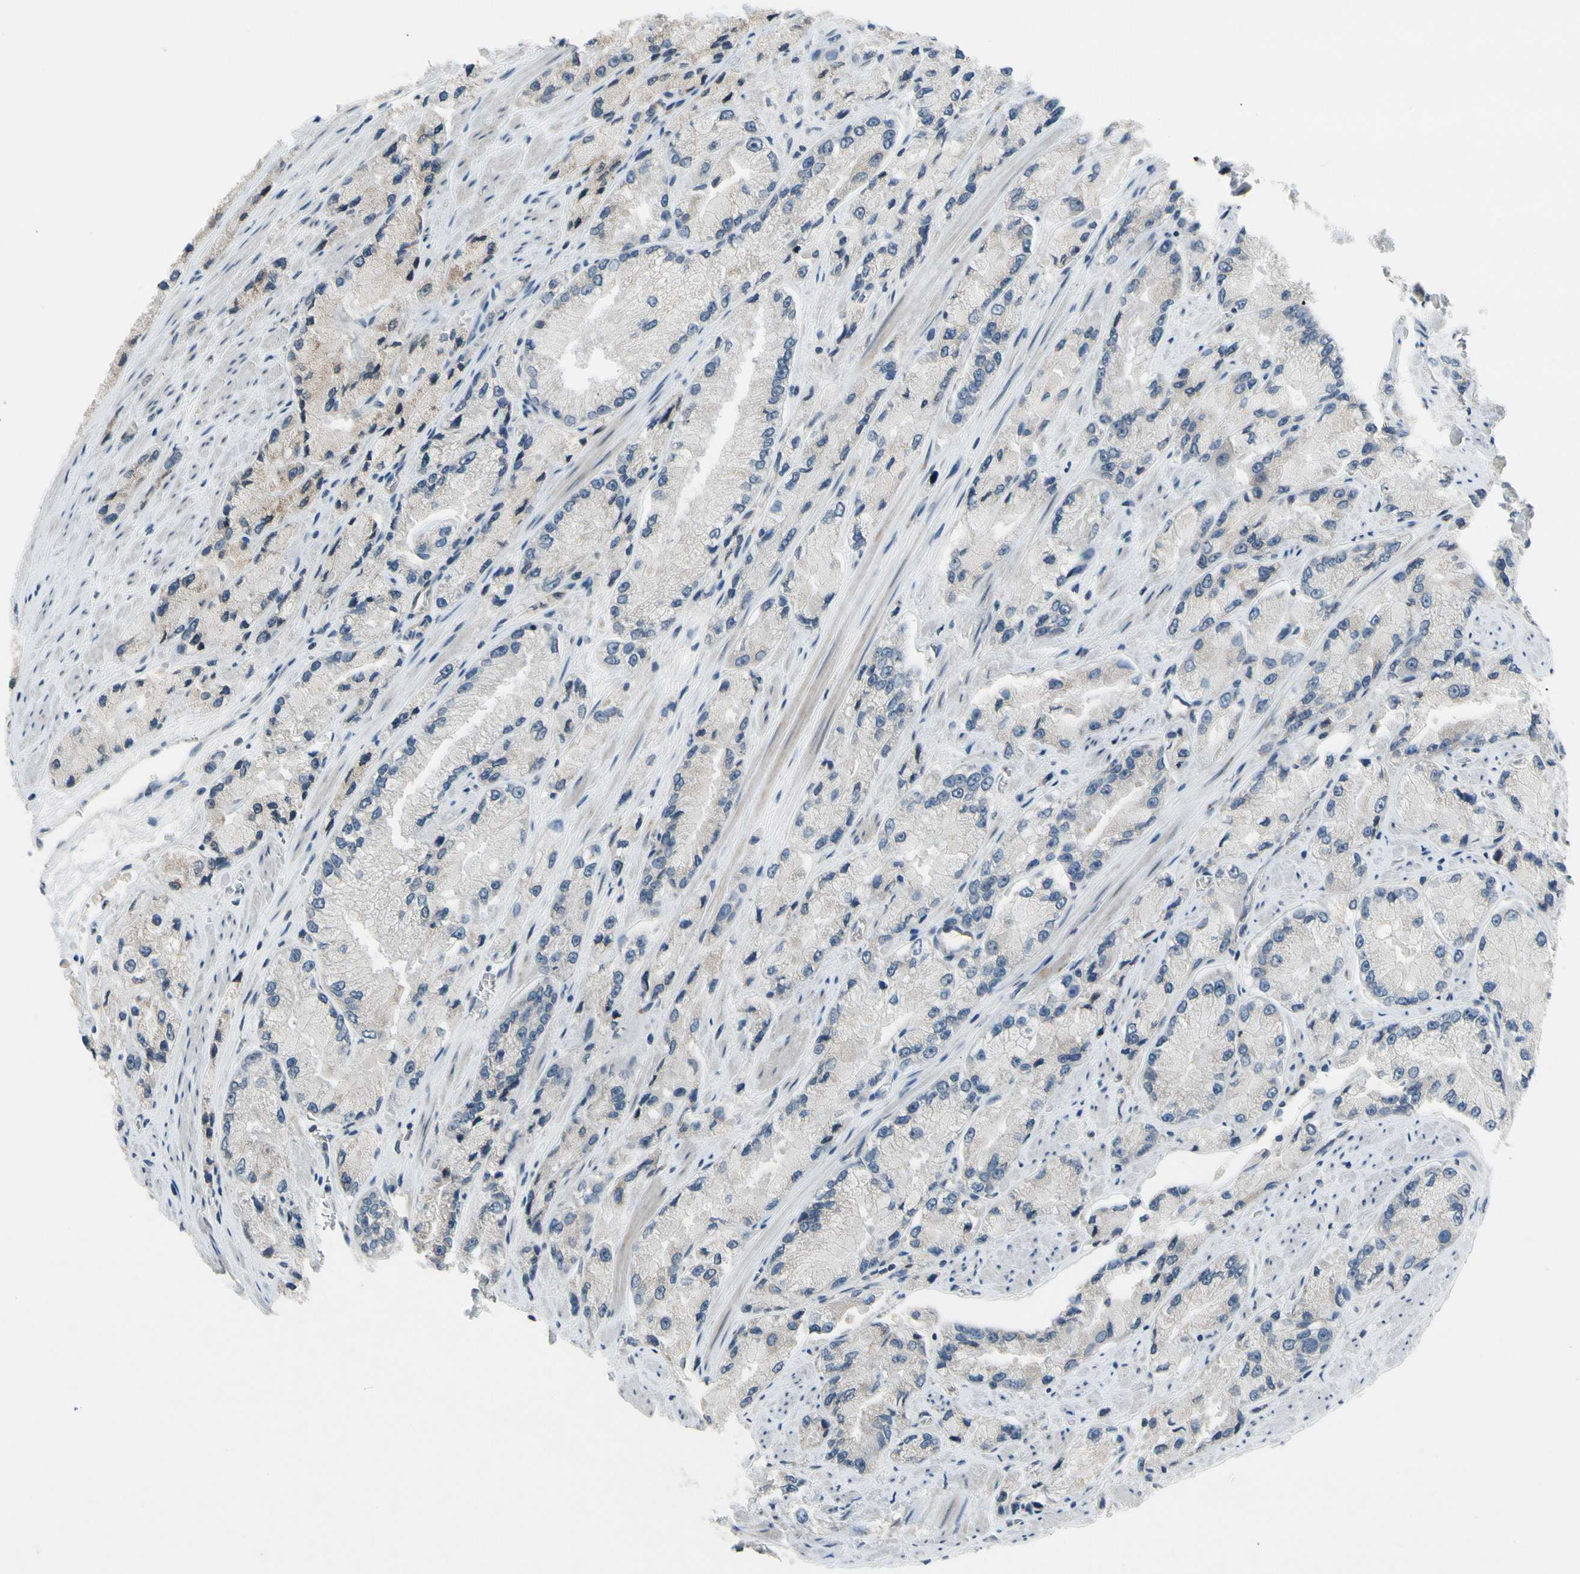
{"staining": {"intensity": "negative", "quantity": "none", "location": "none"}, "tissue": "prostate cancer", "cell_type": "Tumor cells", "image_type": "cancer", "snomed": [{"axis": "morphology", "description": "Adenocarcinoma, High grade"}, {"axis": "topography", "description": "Prostate"}], "caption": "Immunohistochemical staining of human prostate cancer (high-grade adenocarcinoma) demonstrates no significant staining in tumor cells.", "gene": "PIP5K1B", "patient": {"sex": "male", "age": 58}}